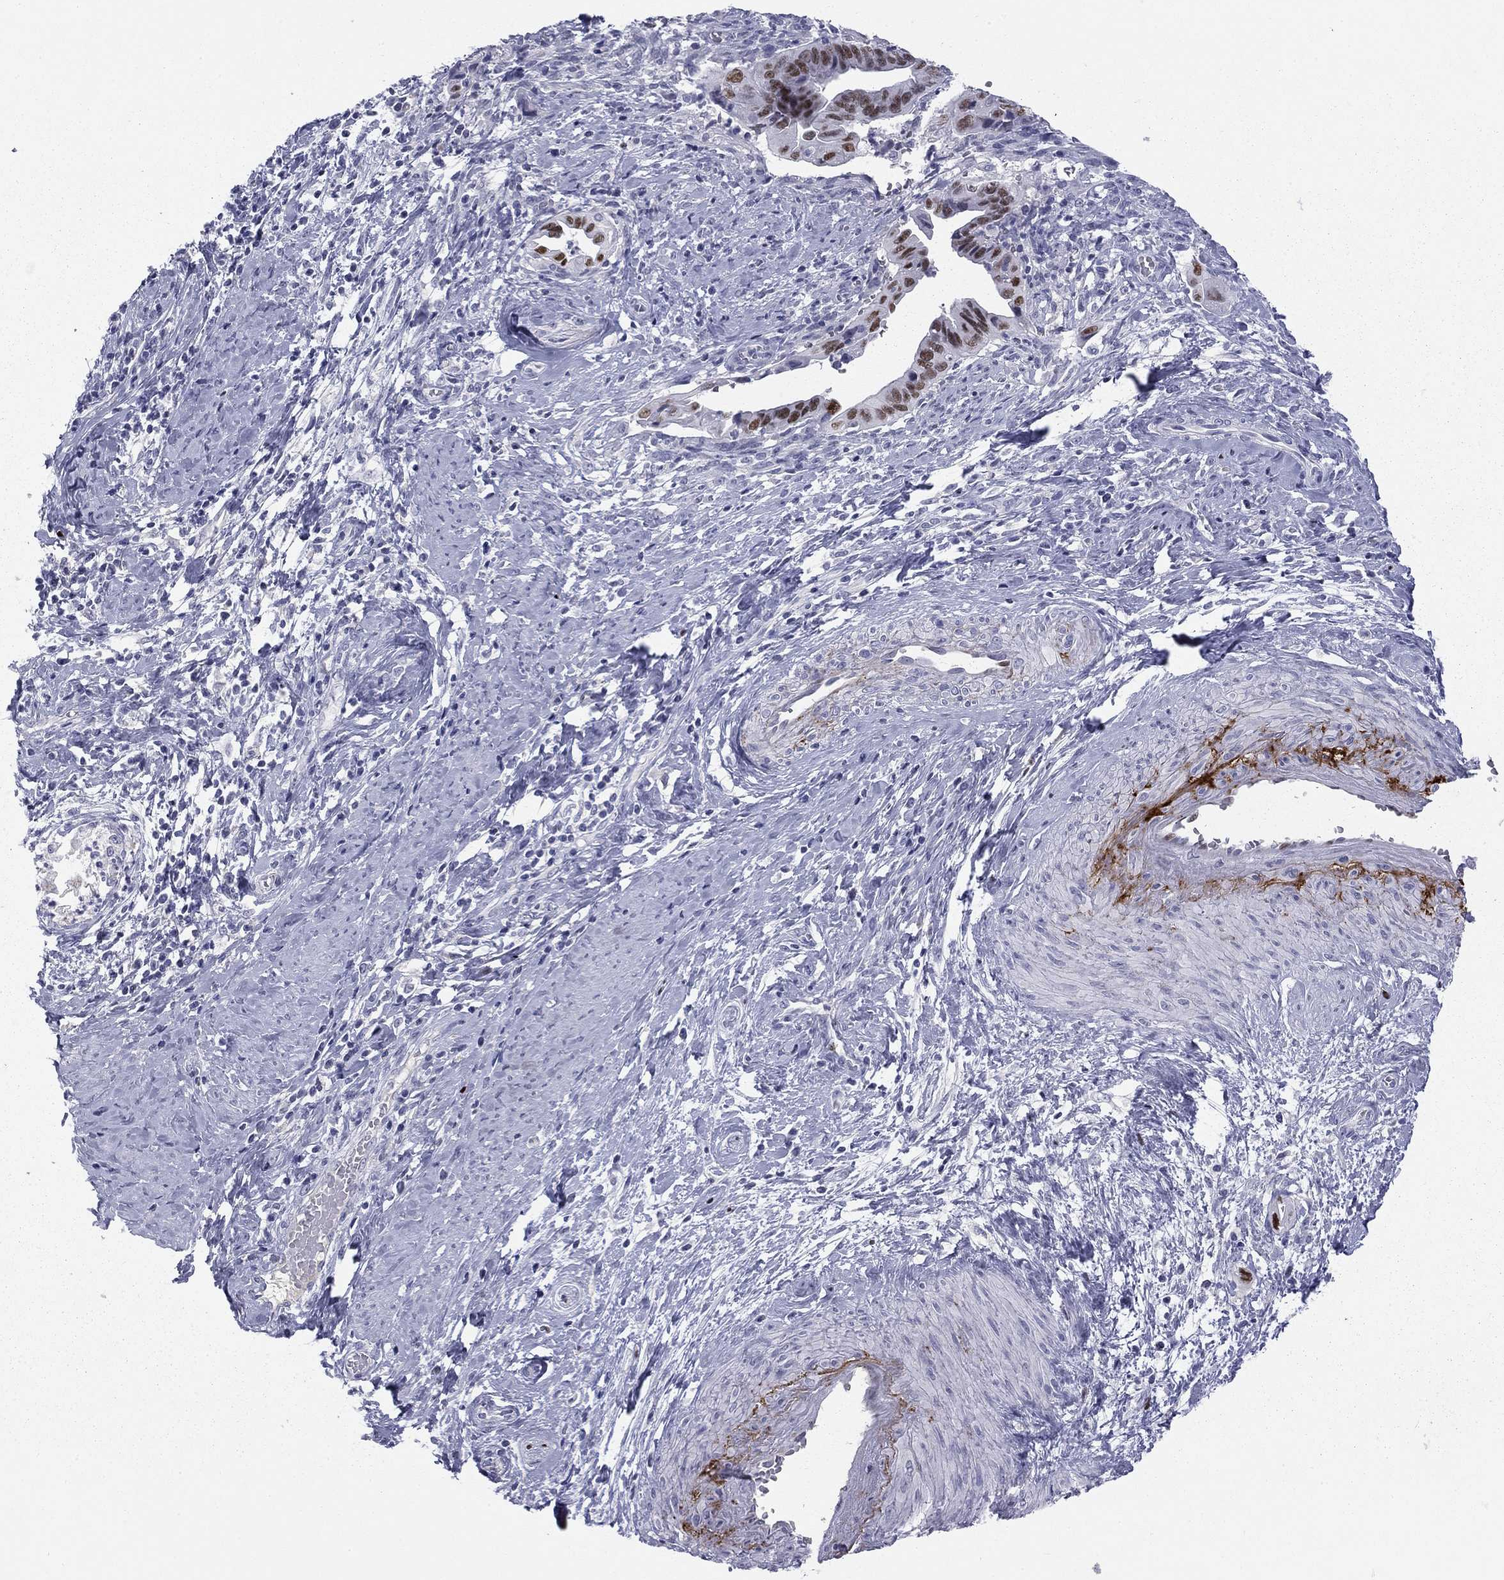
{"staining": {"intensity": "moderate", "quantity": "<25%", "location": "nuclear"}, "tissue": "cervical cancer", "cell_type": "Tumor cells", "image_type": "cancer", "snomed": [{"axis": "morphology", "description": "Adenocarcinoma, NOS"}, {"axis": "topography", "description": "Cervix"}], "caption": "High-power microscopy captured an immunohistochemistry (IHC) histopathology image of cervical cancer, revealing moderate nuclear expression in about <25% of tumor cells.", "gene": "TFAP2B", "patient": {"sex": "female", "age": 42}}